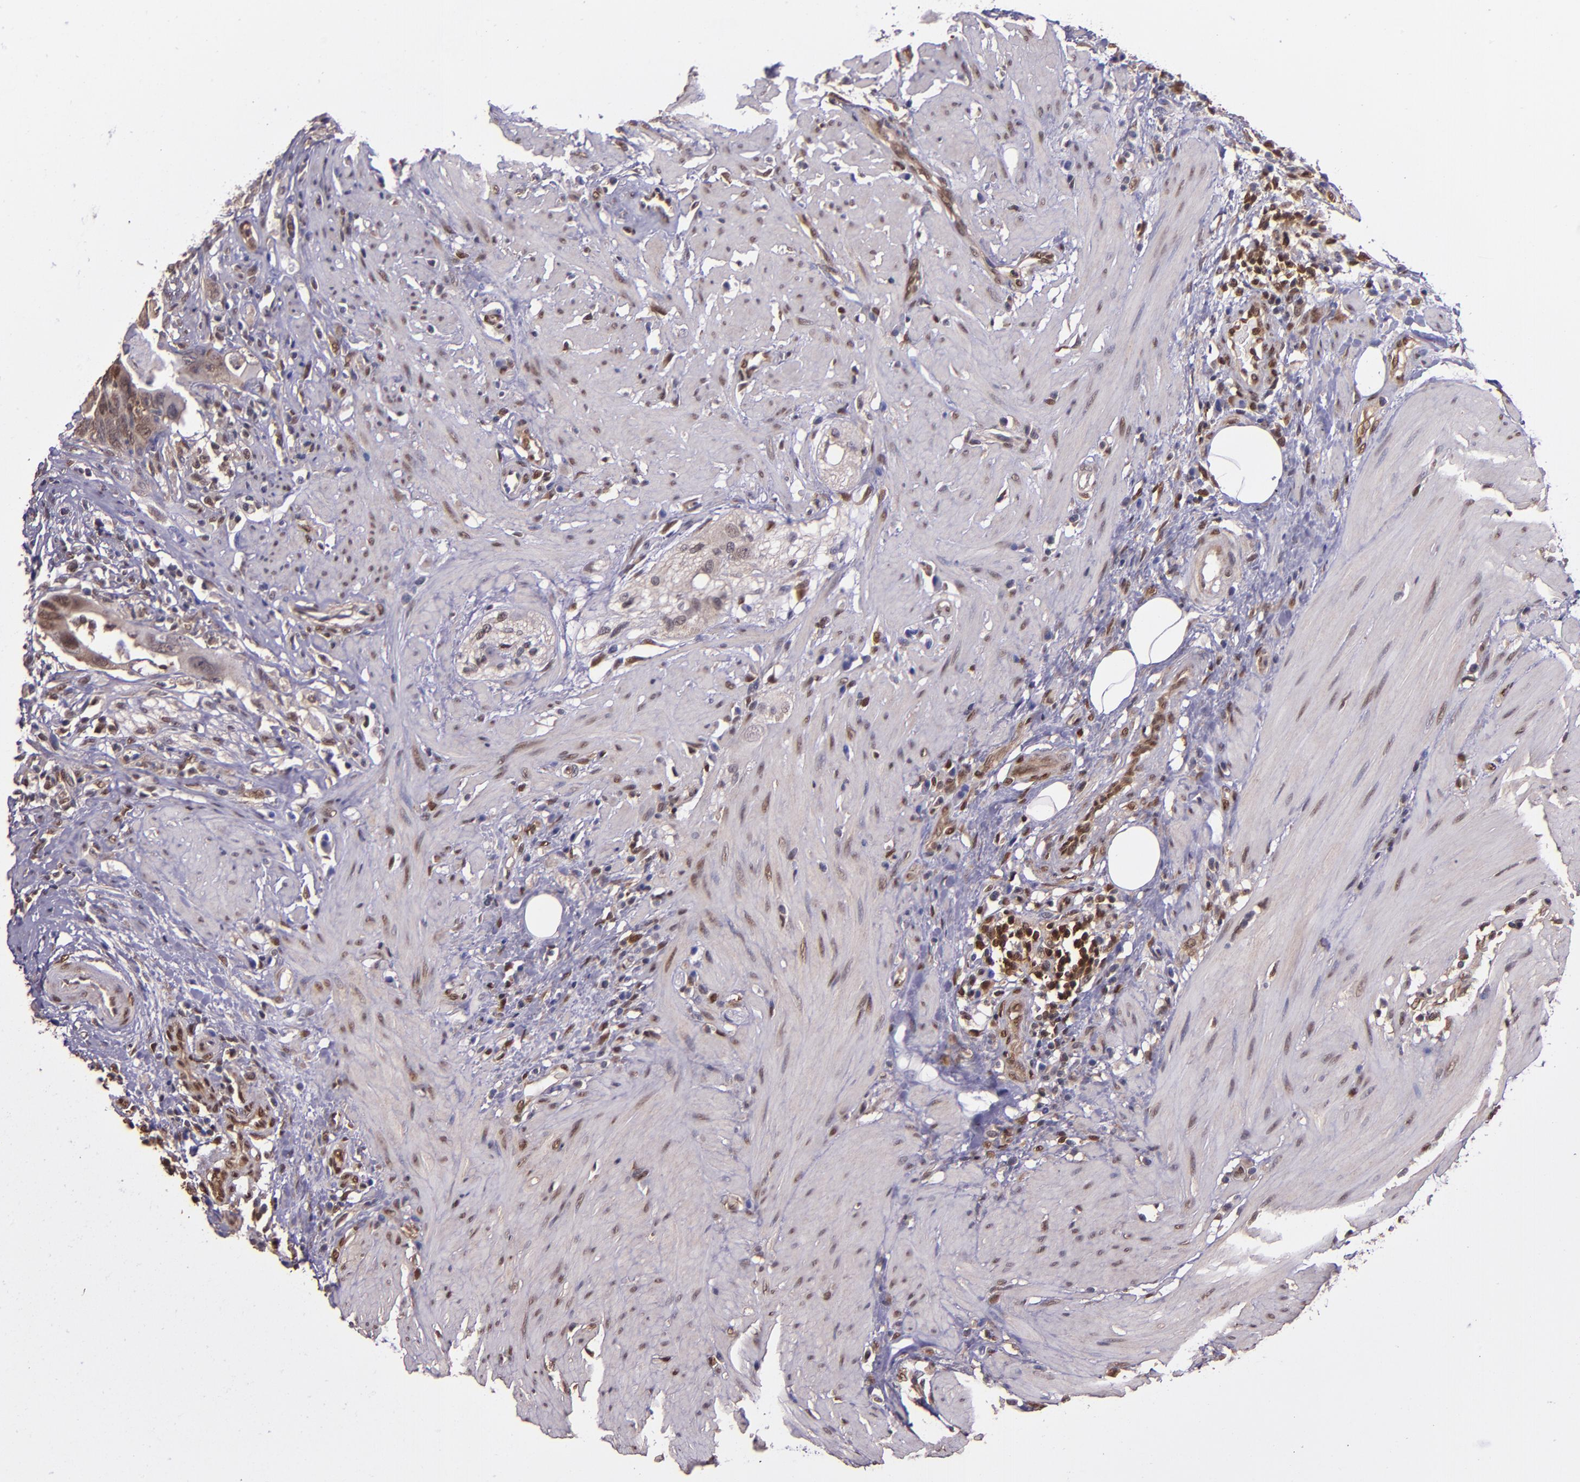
{"staining": {"intensity": "moderate", "quantity": ">75%", "location": "cytoplasmic/membranous"}, "tissue": "colorectal cancer", "cell_type": "Tumor cells", "image_type": "cancer", "snomed": [{"axis": "morphology", "description": "Adenocarcinoma, NOS"}, {"axis": "topography", "description": "Rectum"}], "caption": "Immunohistochemistry (DAB) staining of colorectal cancer exhibits moderate cytoplasmic/membranous protein positivity in about >75% of tumor cells.", "gene": "STAT6", "patient": {"sex": "male", "age": 53}}